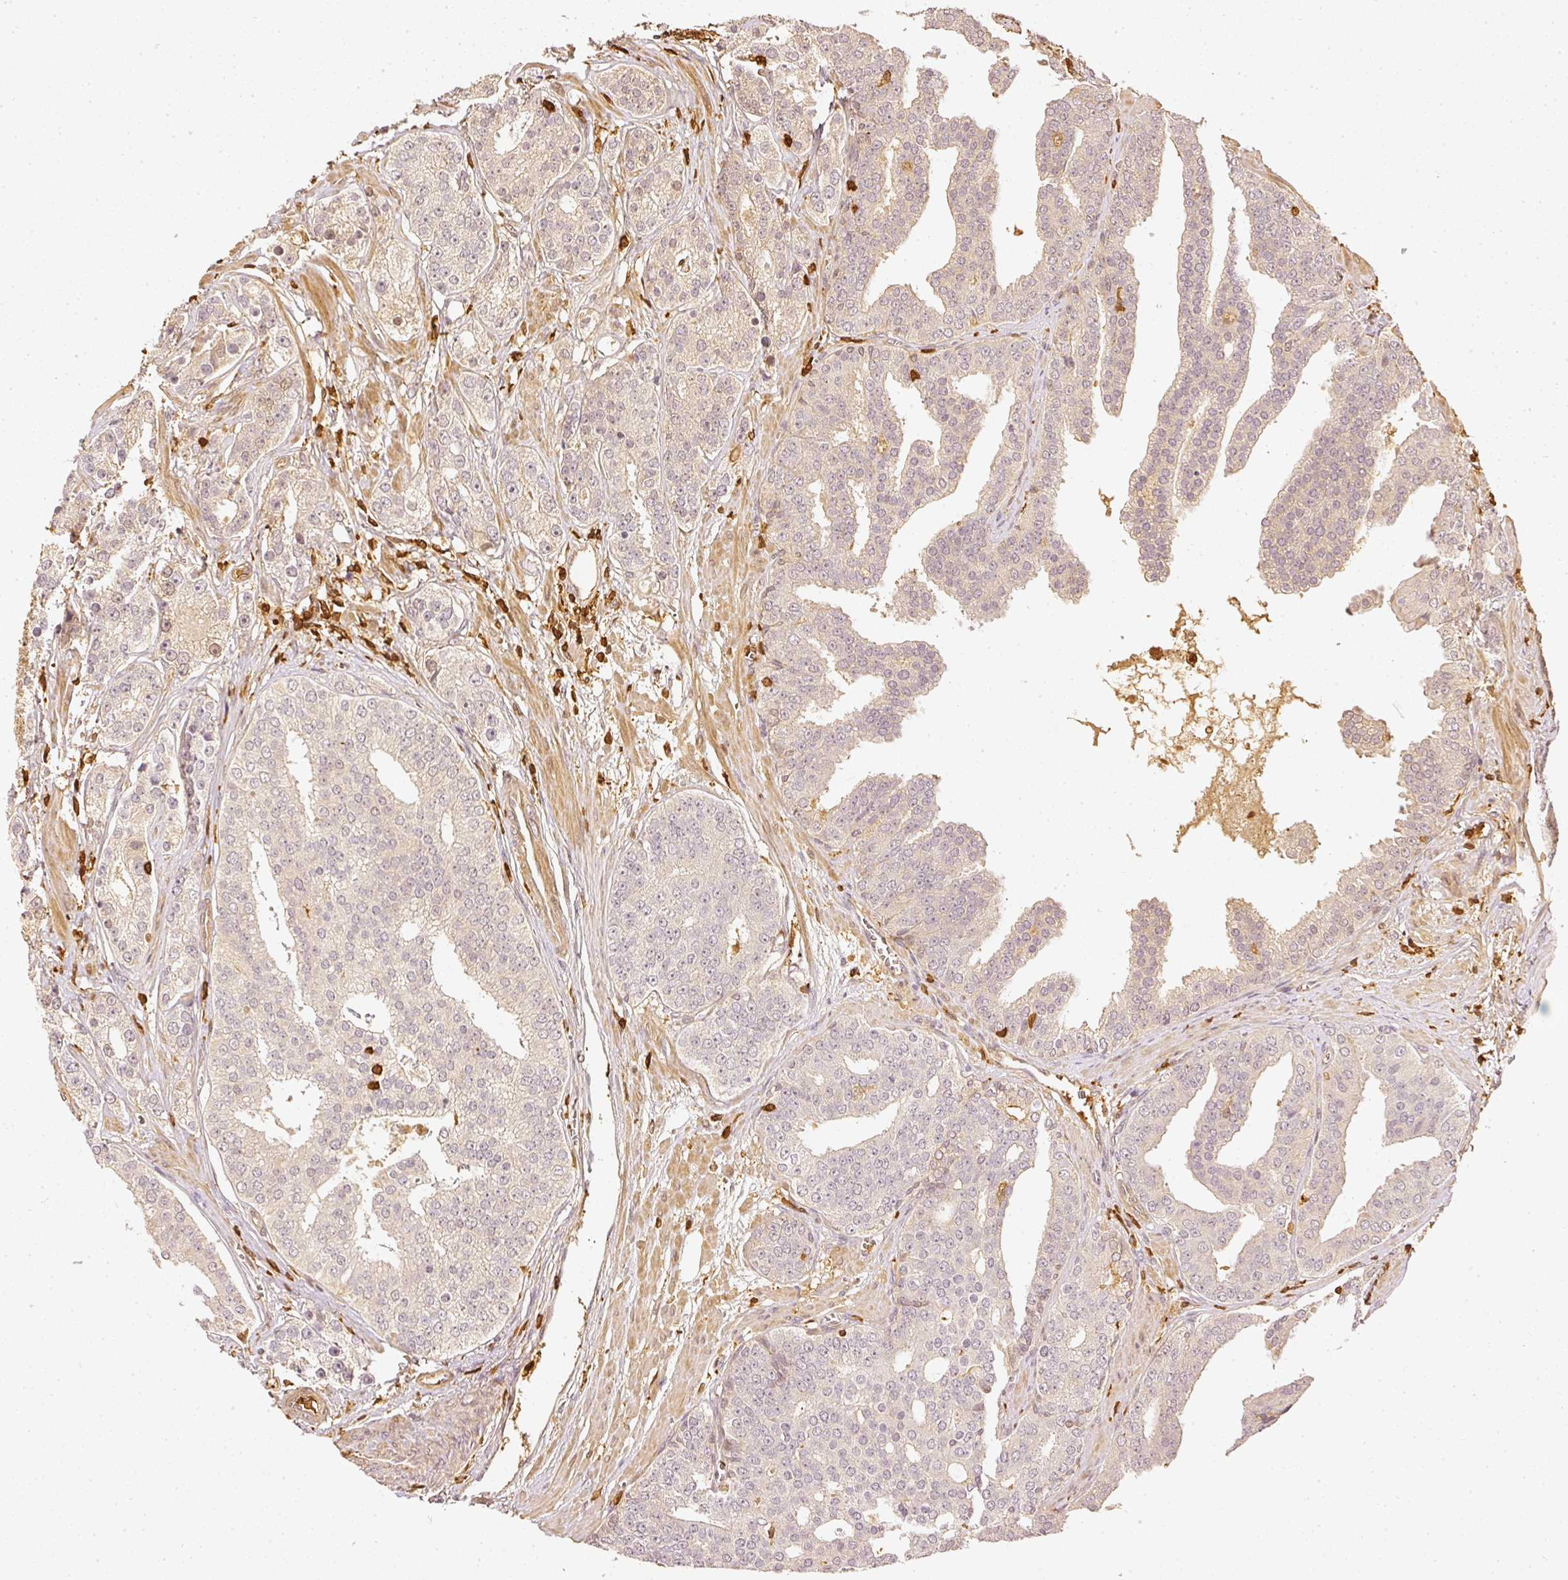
{"staining": {"intensity": "weak", "quantity": "<25%", "location": "cytoplasmic/membranous"}, "tissue": "prostate cancer", "cell_type": "Tumor cells", "image_type": "cancer", "snomed": [{"axis": "morphology", "description": "Adenocarcinoma, High grade"}, {"axis": "topography", "description": "Prostate"}], "caption": "Immunohistochemistry (IHC) micrograph of neoplastic tissue: high-grade adenocarcinoma (prostate) stained with DAB displays no significant protein staining in tumor cells. Nuclei are stained in blue.", "gene": "PFN1", "patient": {"sex": "male", "age": 71}}